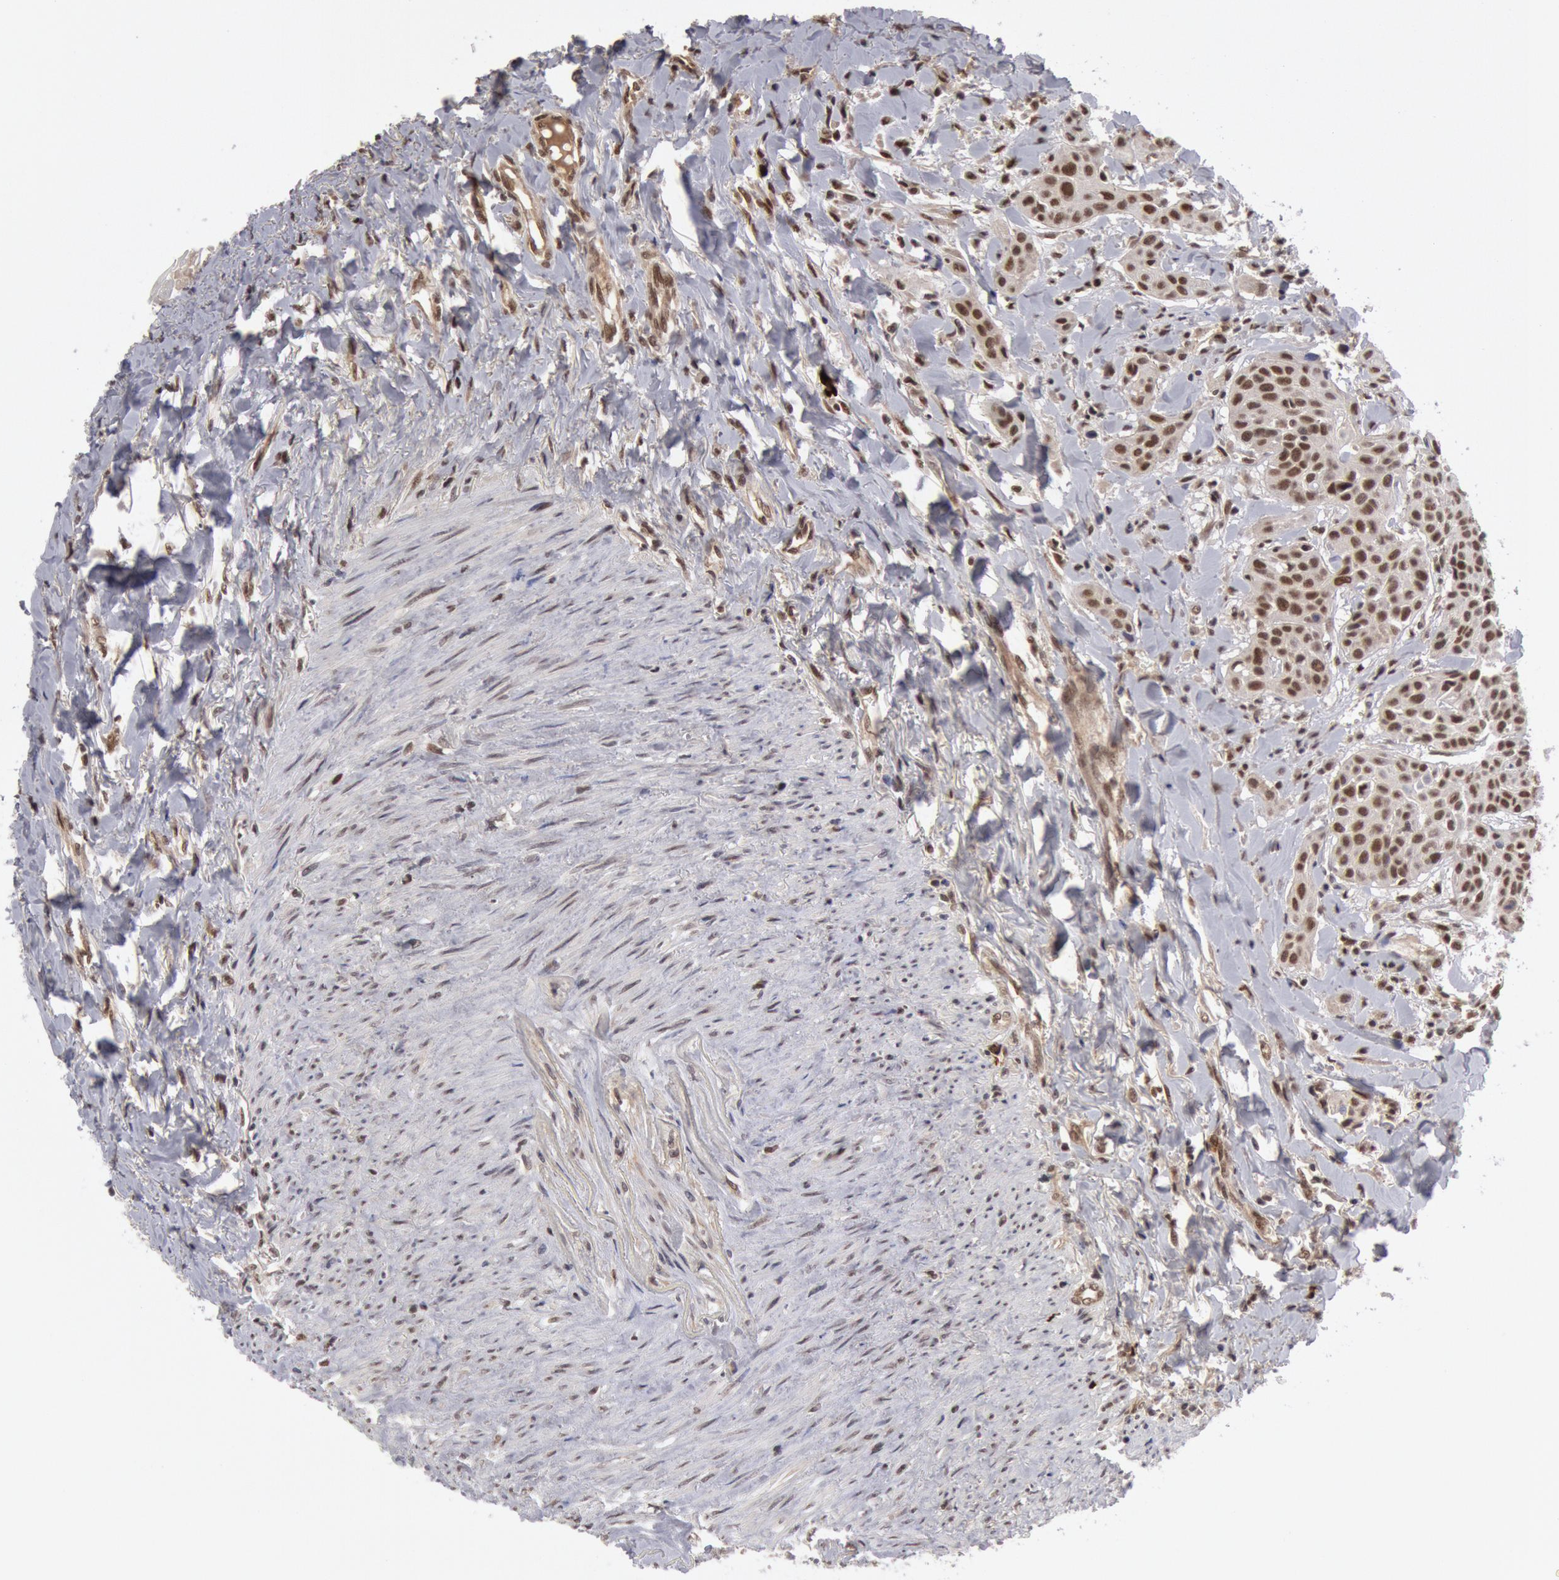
{"staining": {"intensity": "moderate", "quantity": "25%-75%", "location": "nuclear"}, "tissue": "head and neck cancer", "cell_type": "Tumor cells", "image_type": "cancer", "snomed": [{"axis": "morphology", "description": "Squamous cell carcinoma, NOS"}, {"axis": "morphology", "description": "Squamous cell carcinoma, metastatic, NOS"}, {"axis": "topography", "description": "Lymph node"}, {"axis": "topography", "description": "Salivary gland"}, {"axis": "topography", "description": "Head-Neck"}], "caption": "Head and neck cancer (squamous cell carcinoma) stained with a brown dye reveals moderate nuclear positive expression in approximately 25%-75% of tumor cells.", "gene": "PPP4R3B", "patient": {"sex": "female", "age": 74}}